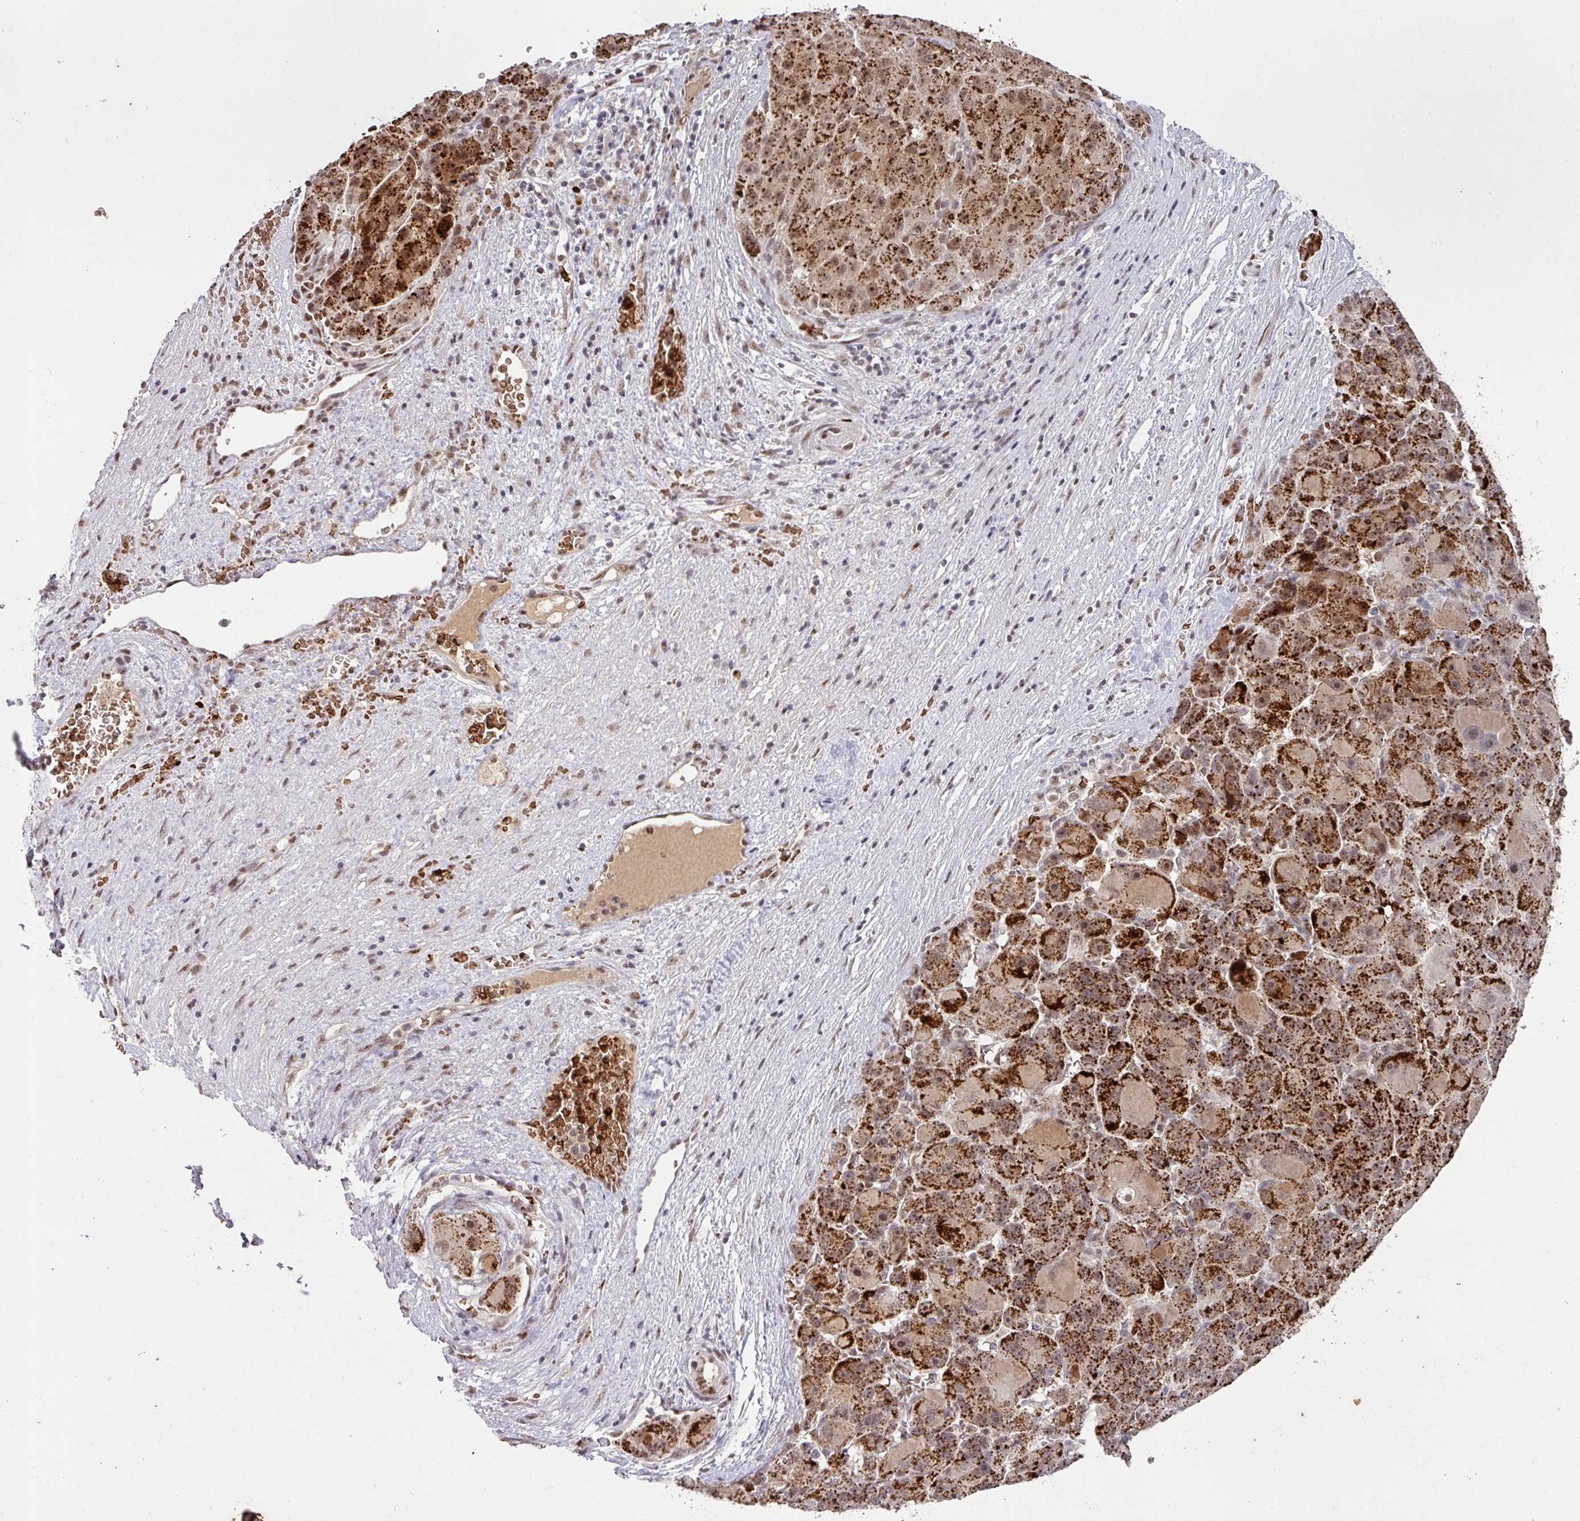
{"staining": {"intensity": "strong", "quantity": ">75%", "location": "cytoplasmic/membranous,nuclear"}, "tissue": "liver cancer", "cell_type": "Tumor cells", "image_type": "cancer", "snomed": [{"axis": "morphology", "description": "Carcinoma, Hepatocellular, NOS"}, {"axis": "topography", "description": "Liver"}], "caption": "Immunohistochemistry (IHC) photomicrograph of neoplastic tissue: liver cancer stained using immunohistochemistry exhibits high levels of strong protein expression localized specifically in the cytoplasmic/membranous and nuclear of tumor cells, appearing as a cytoplasmic/membranous and nuclear brown color.", "gene": "NEIL1", "patient": {"sex": "male", "age": 76}}